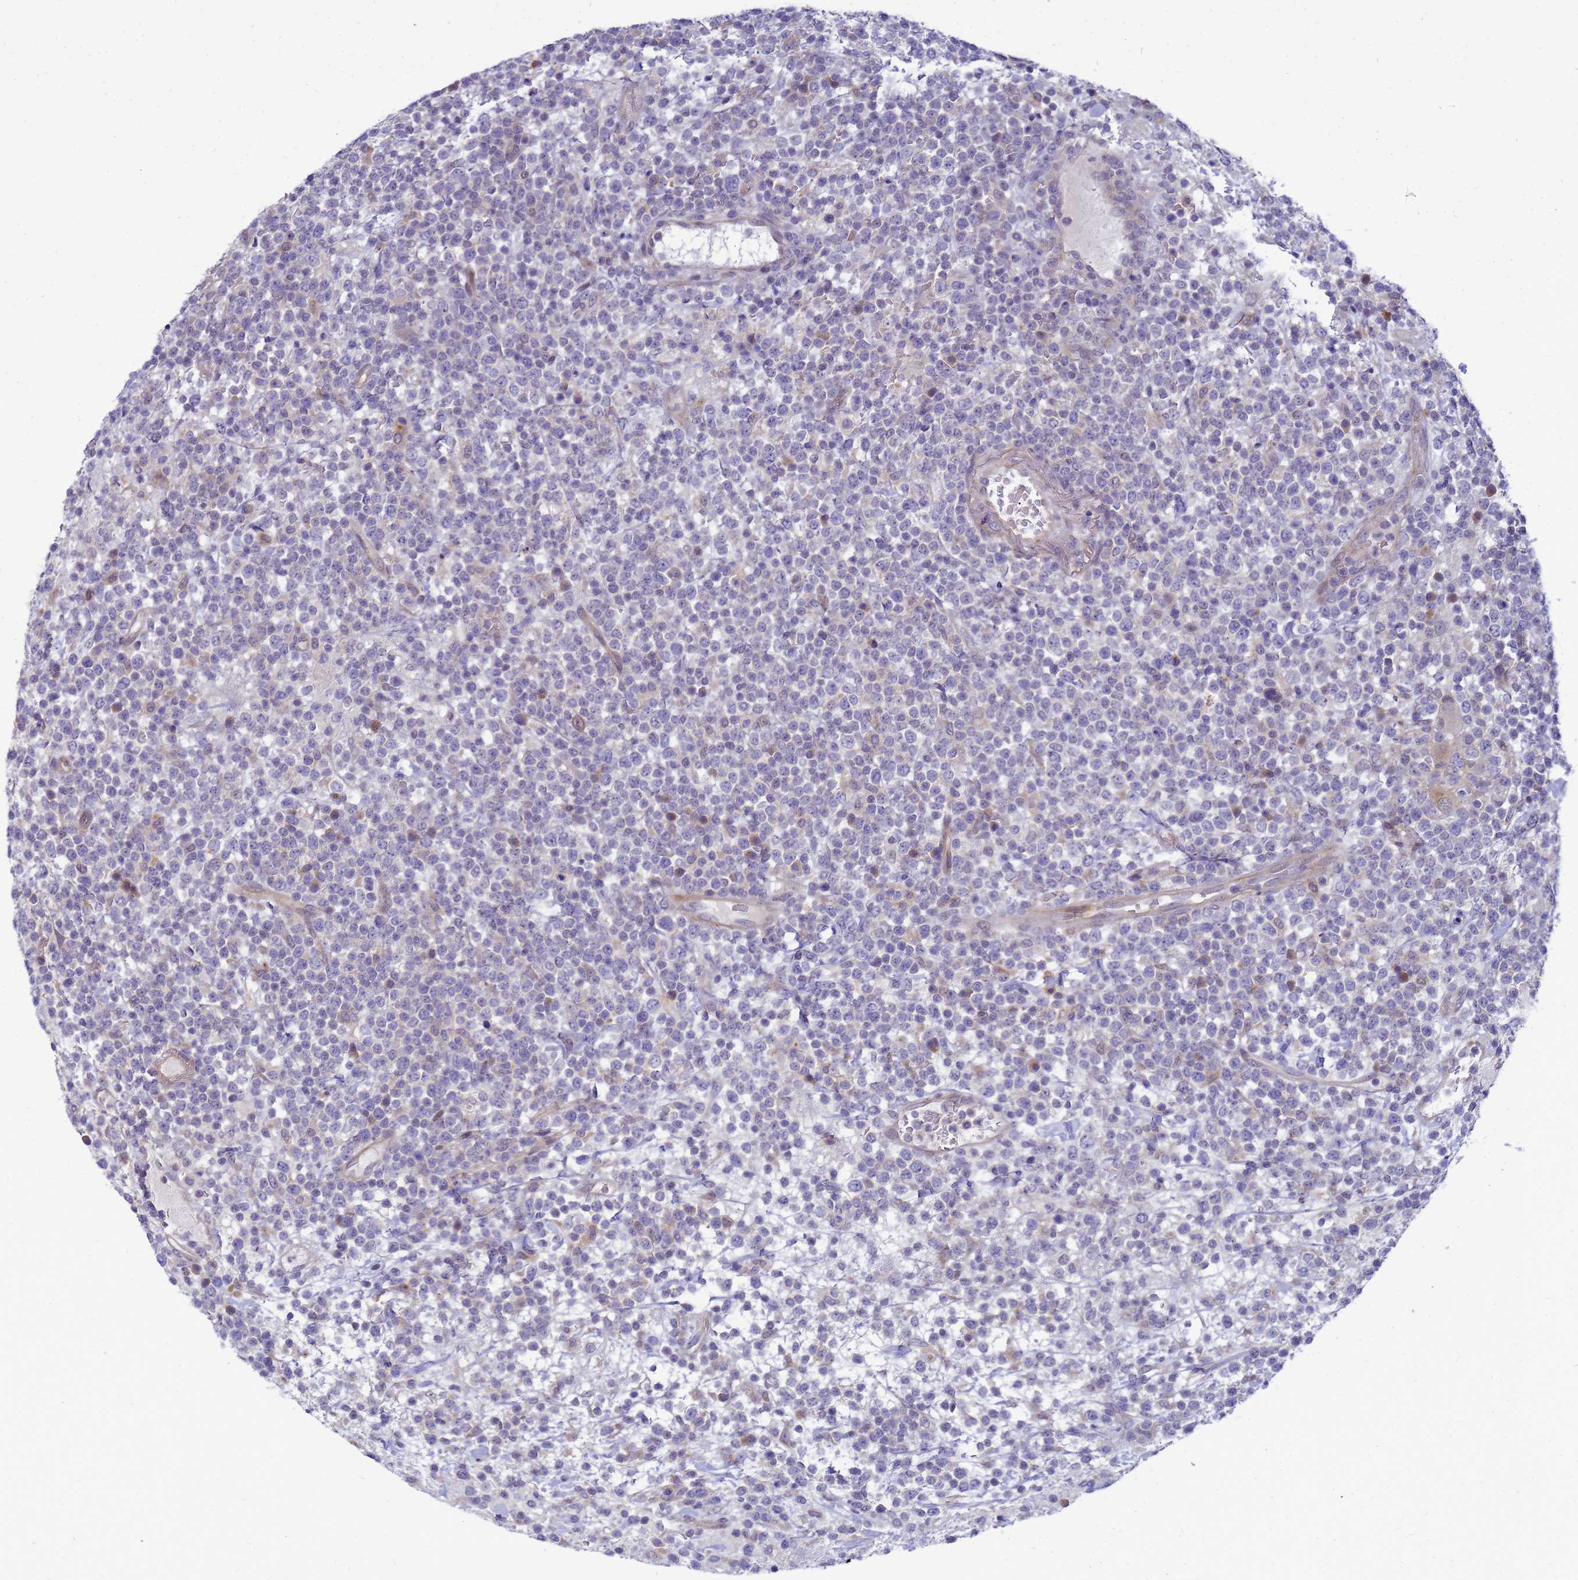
{"staining": {"intensity": "negative", "quantity": "none", "location": "none"}, "tissue": "lymphoma", "cell_type": "Tumor cells", "image_type": "cancer", "snomed": [{"axis": "morphology", "description": "Malignant lymphoma, non-Hodgkin's type, High grade"}, {"axis": "topography", "description": "Colon"}], "caption": "An immunohistochemistry (IHC) histopathology image of lymphoma is shown. There is no staining in tumor cells of lymphoma.", "gene": "ENOPH1", "patient": {"sex": "female", "age": 53}}